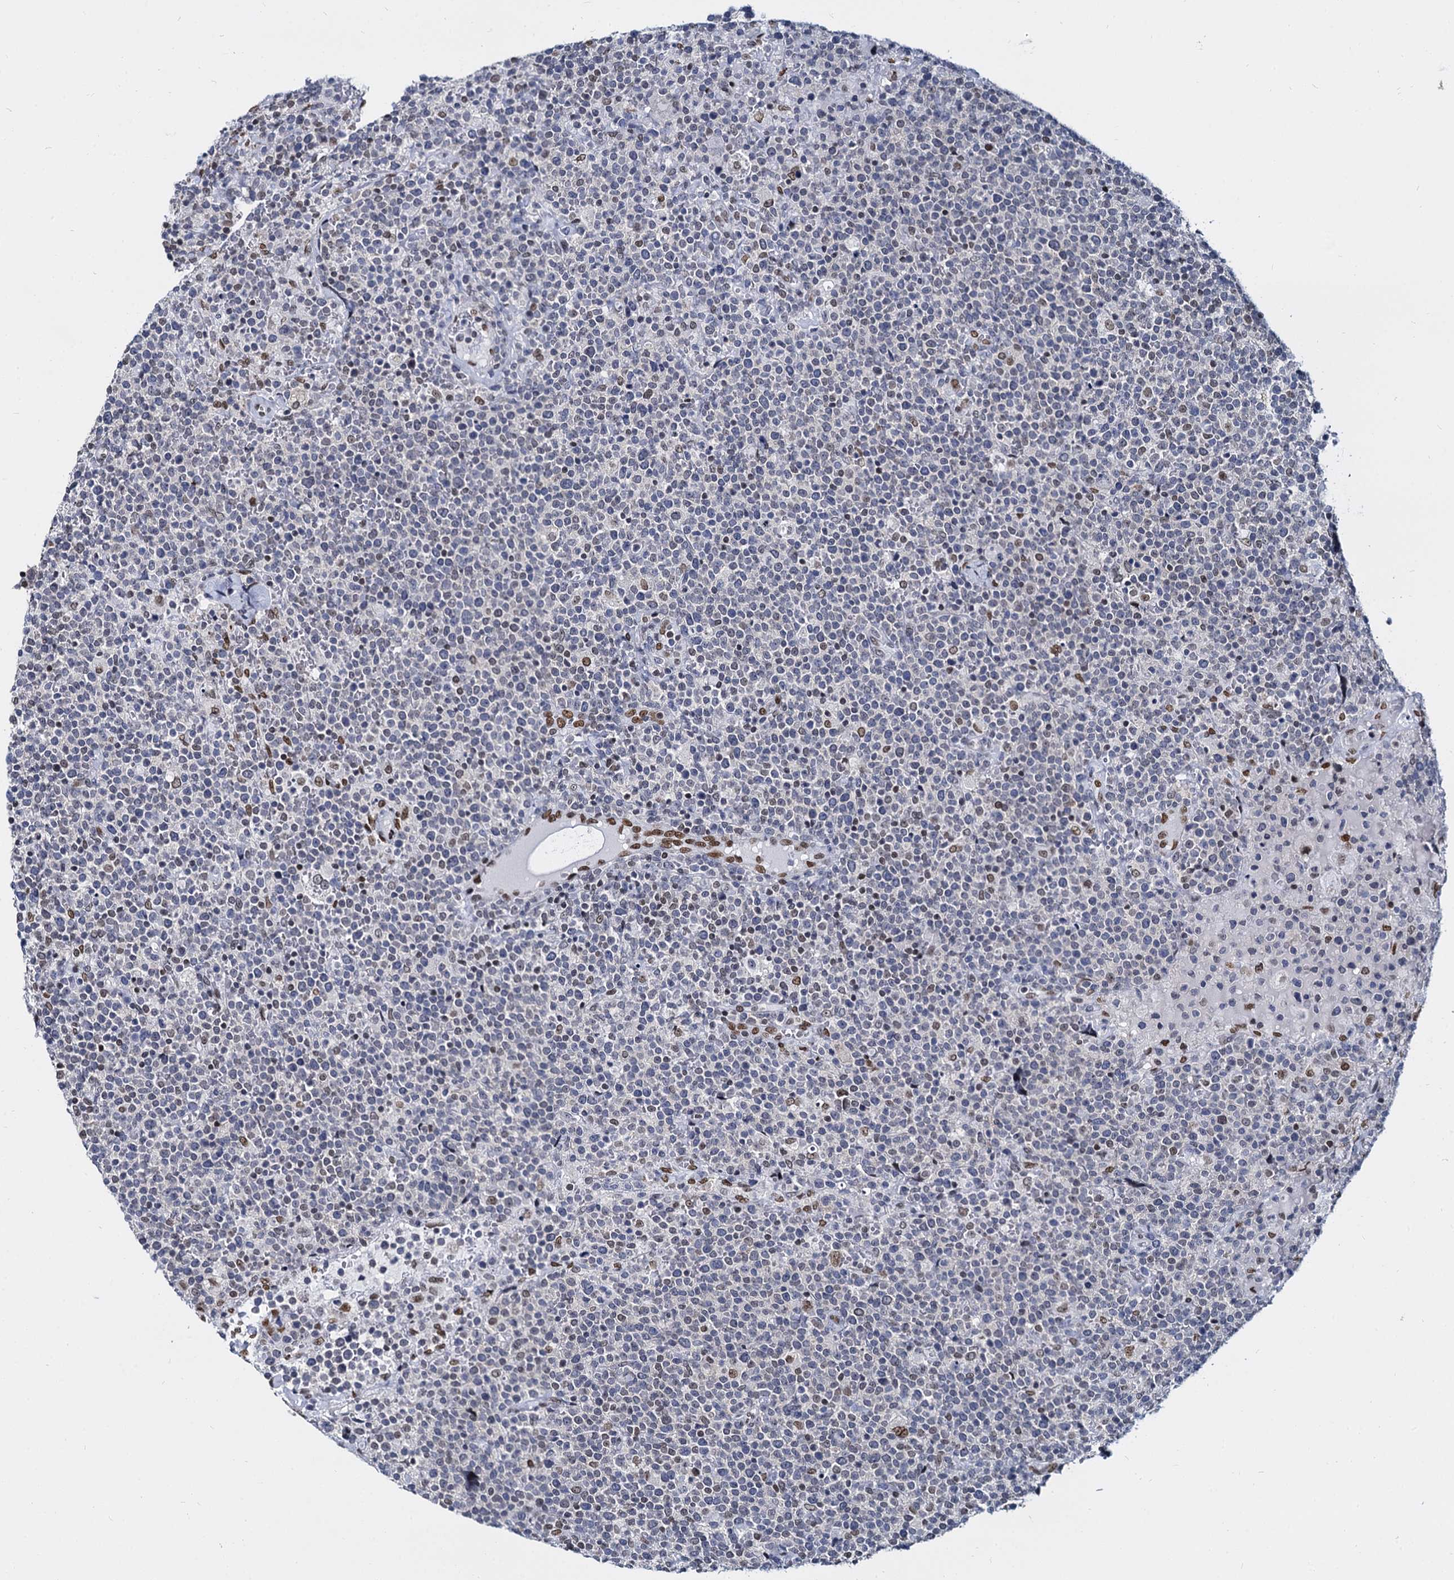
{"staining": {"intensity": "negative", "quantity": "none", "location": "none"}, "tissue": "lymphoma", "cell_type": "Tumor cells", "image_type": "cancer", "snomed": [{"axis": "morphology", "description": "Malignant lymphoma, non-Hodgkin's type, High grade"}, {"axis": "topography", "description": "Lymph node"}], "caption": "This is a micrograph of immunohistochemistry staining of lymphoma, which shows no staining in tumor cells.", "gene": "CMAS", "patient": {"sex": "male", "age": 61}}